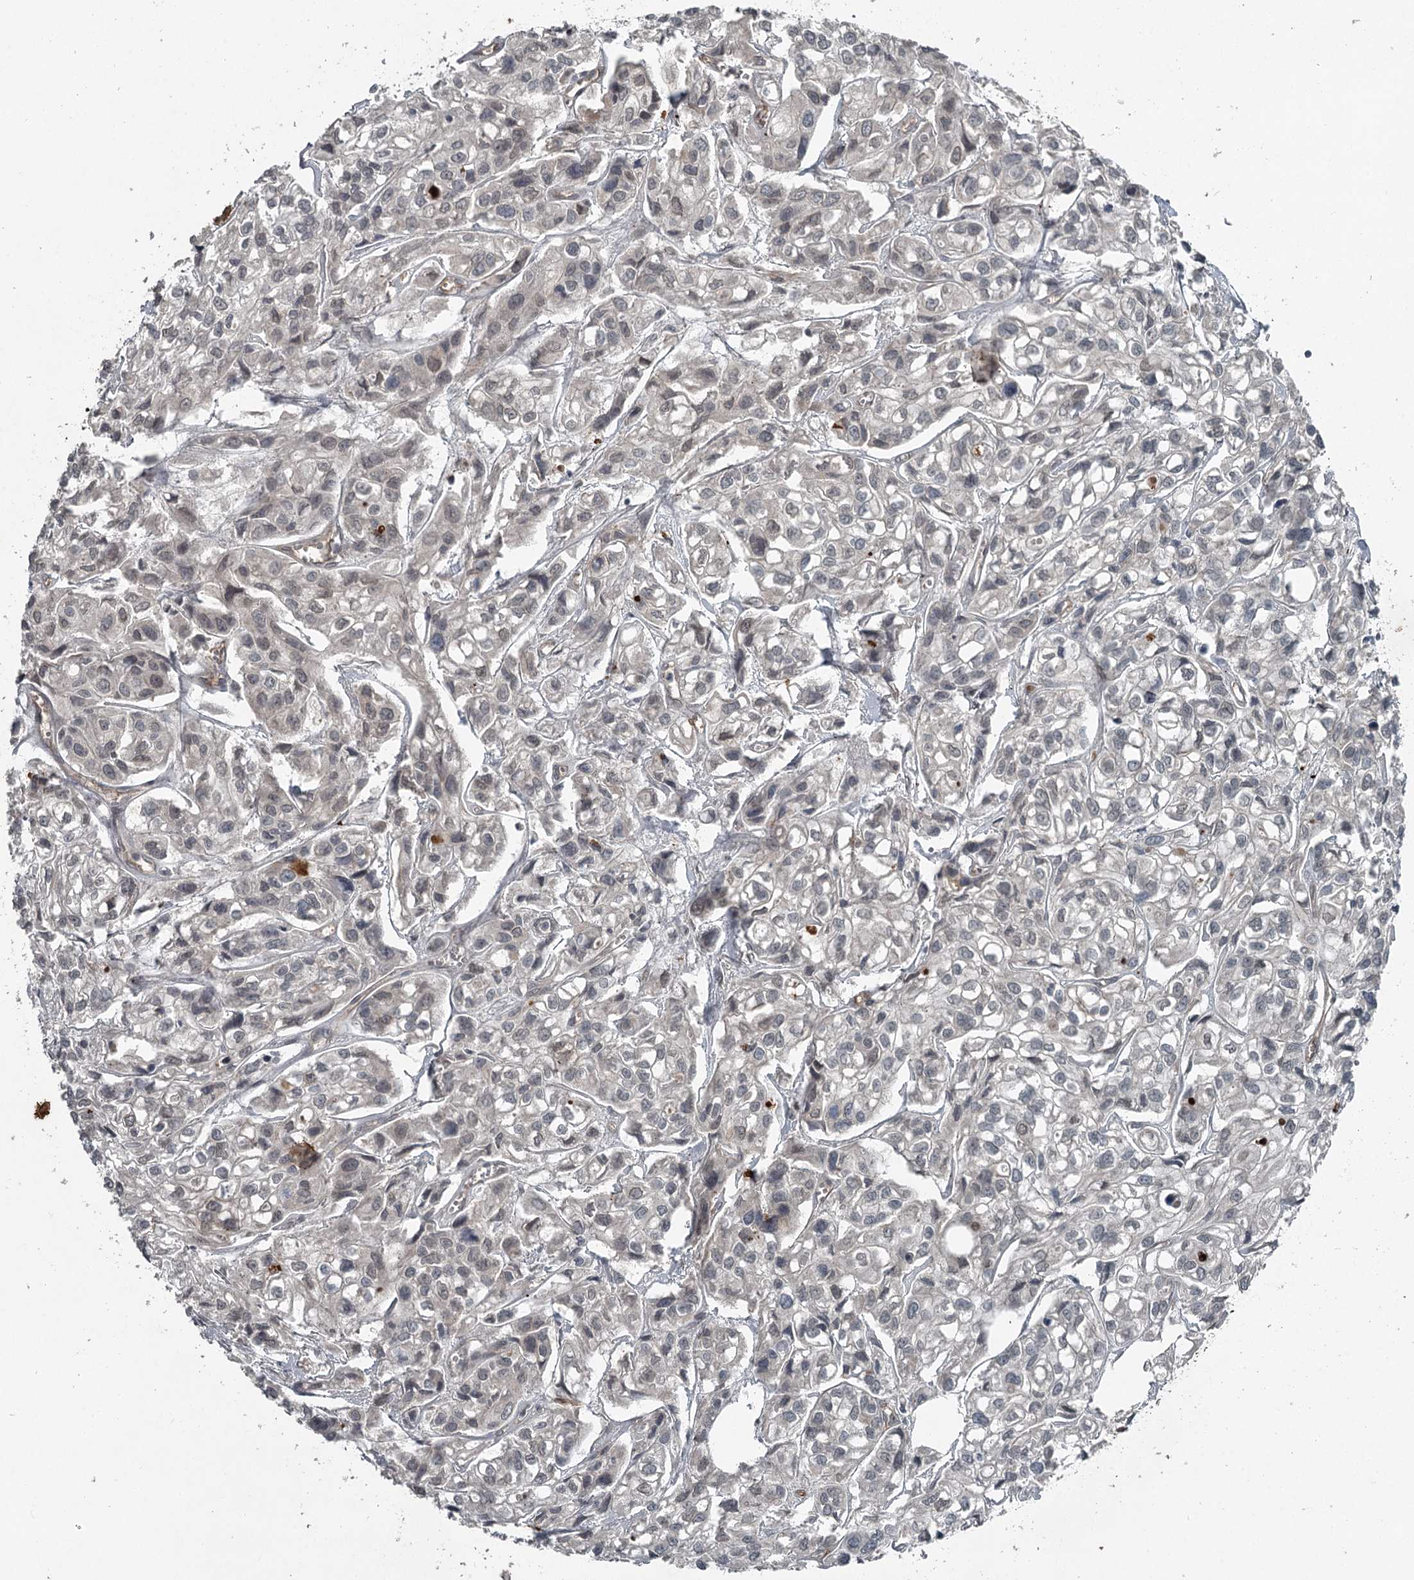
{"staining": {"intensity": "negative", "quantity": "none", "location": "none"}, "tissue": "urothelial cancer", "cell_type": "Tumor cells", "image_type": "cancer", "snomed": [{"axis": "morphology", "description": "Urothelial carcinoma, High grade"}, {"axis": "topography", "description": "Urinary bladder"}], "caption": "This is an IHC micrograph of human urothelial cancer. There is no expression in tumor cells.", "gene": "SLC39A8", "patient": {"sex": "male", "age": 67}}